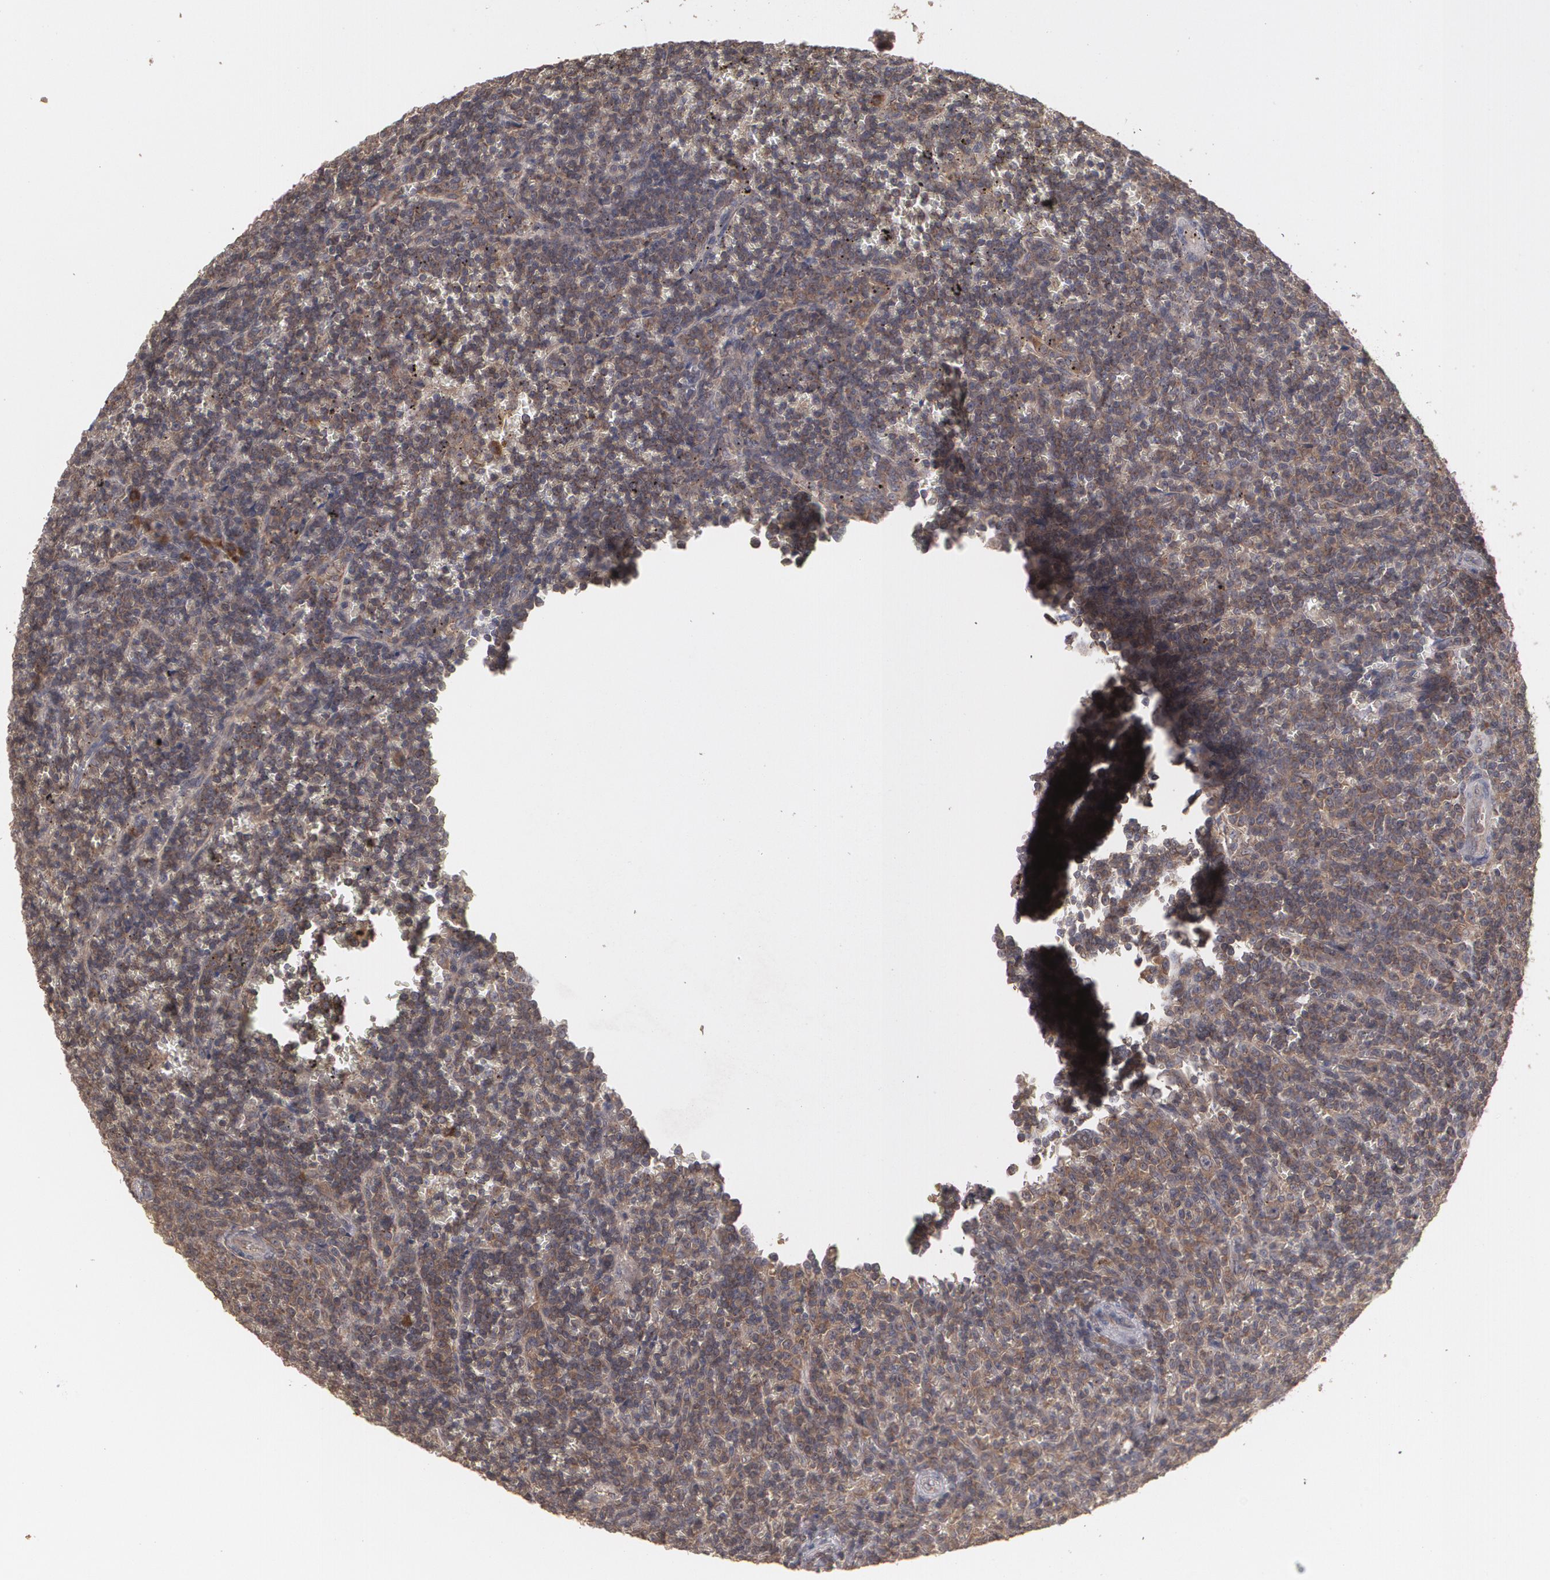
{"staining": {"intensity": "moderate", "quantity": ">75%", "location": "cytoplasmic/membranous"}, "tissue": "lymphoma", "cell_type": "Tumor cells", "image_type": "cancer", "snomed": [{"axis": "morphology", "description": "Malignant lymphoma, non-Hodgkin's type, Low grade"}, {"axis": "topography", "description": "Spleen"}], "caption": "Immunohistochemistry (IHC) of human low-grade malignant lymphoma, non-Hodgkin's type shows medium levels of moderate cytoplasmic/membranous expression in about >75% of tumor cells.", "gene": "ARF6", "patient": {"sex": "male", "age": 80}}